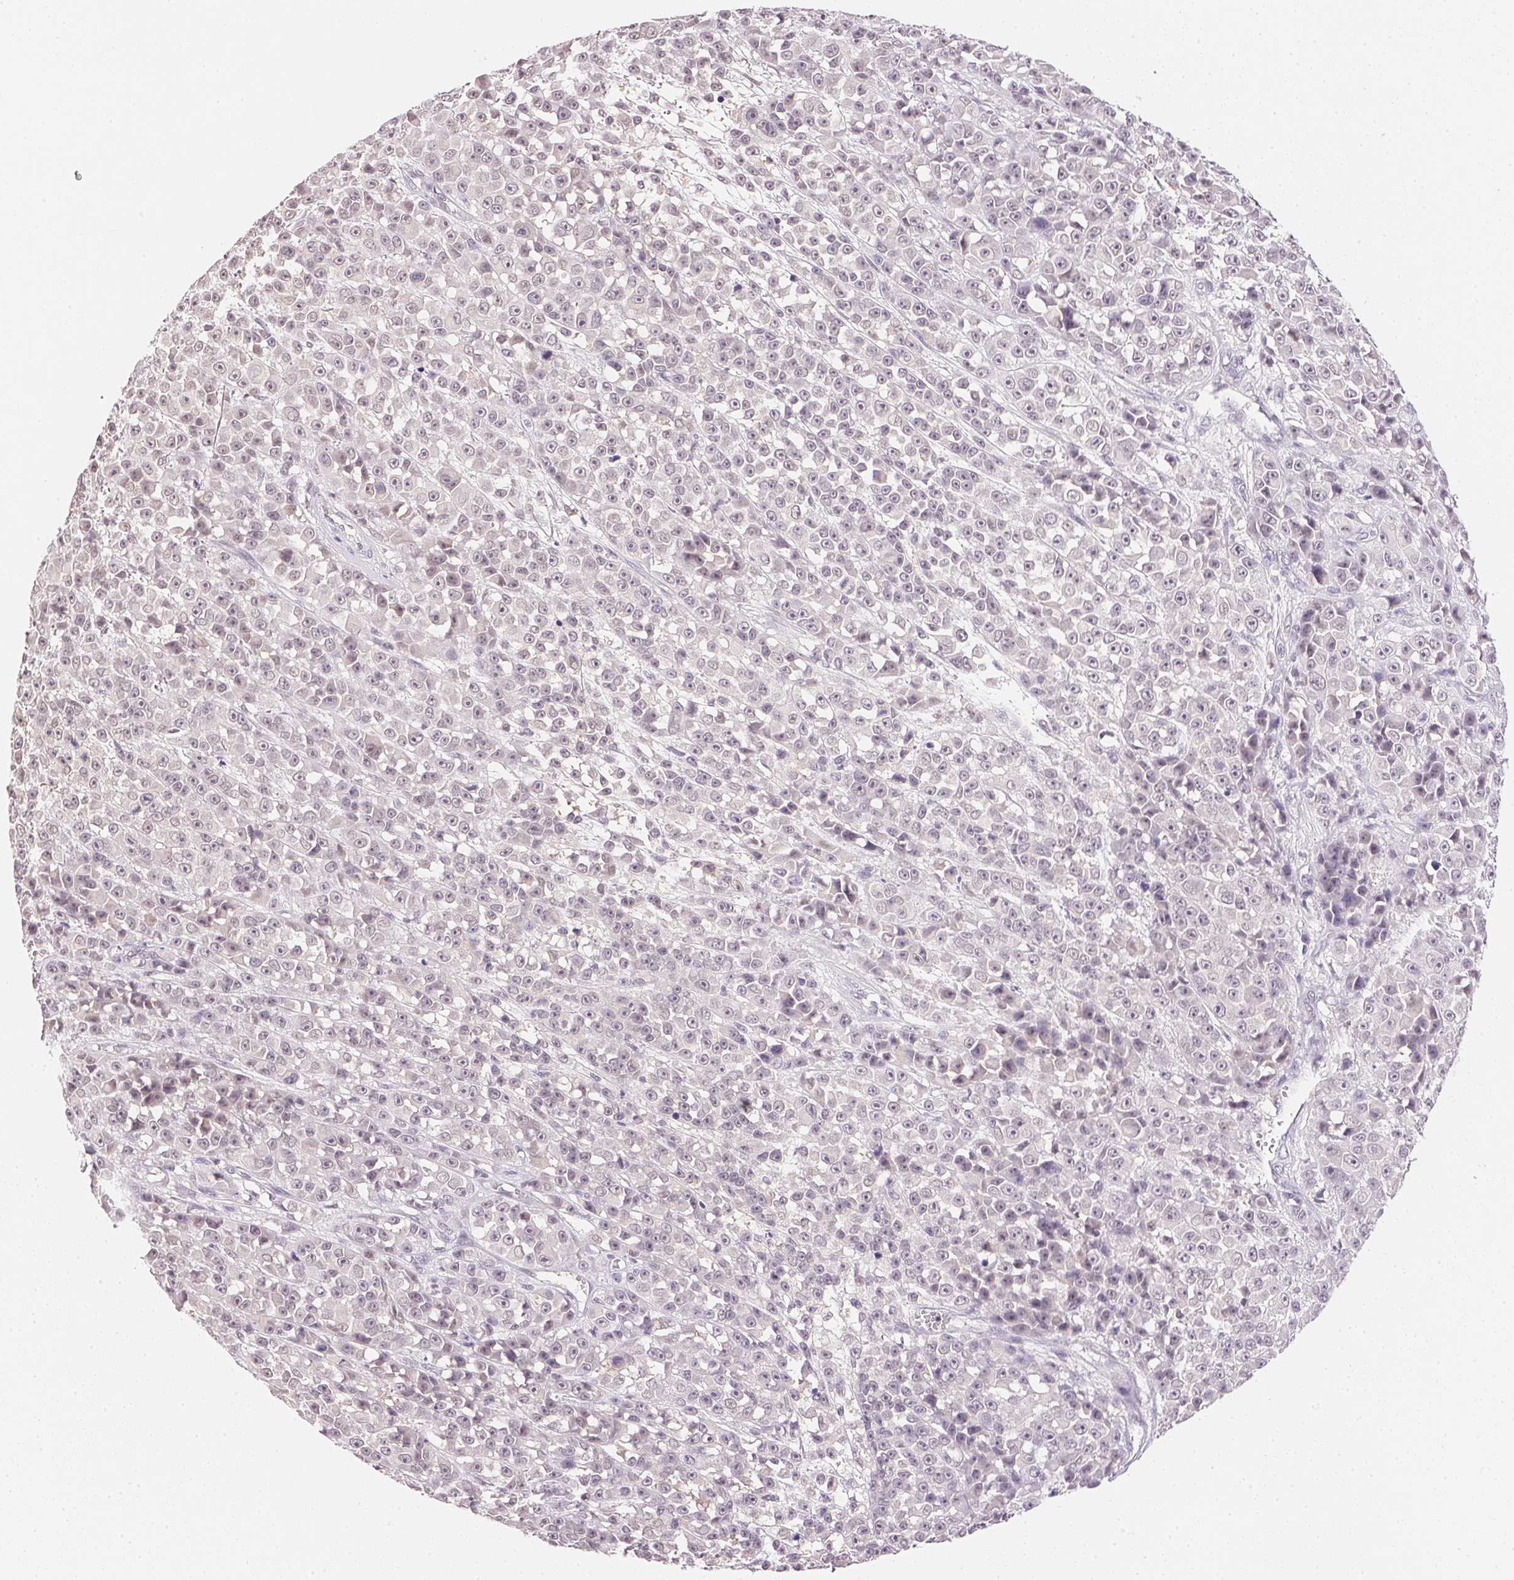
{"staining": {"intensity": "negative", "quantity": "none", "location": "none"}, "tissue": "melanoma", "cell_type": "Tumor cells", "image_type": "cancer", "snomed": [{"axis": "morphology", "description": "Malignant melanoma, NOS"}, {"axis": "topography", "description": "Skin"}, {"axis": "topography", "description": "Skin of back"}], "caption": "This is a image of immunohistochemistry (IHC) staining of melanoma, which shows no staining in tumor cells.", "gene": "FNDC4", "patient": {"sex": "male", "age": 91}}